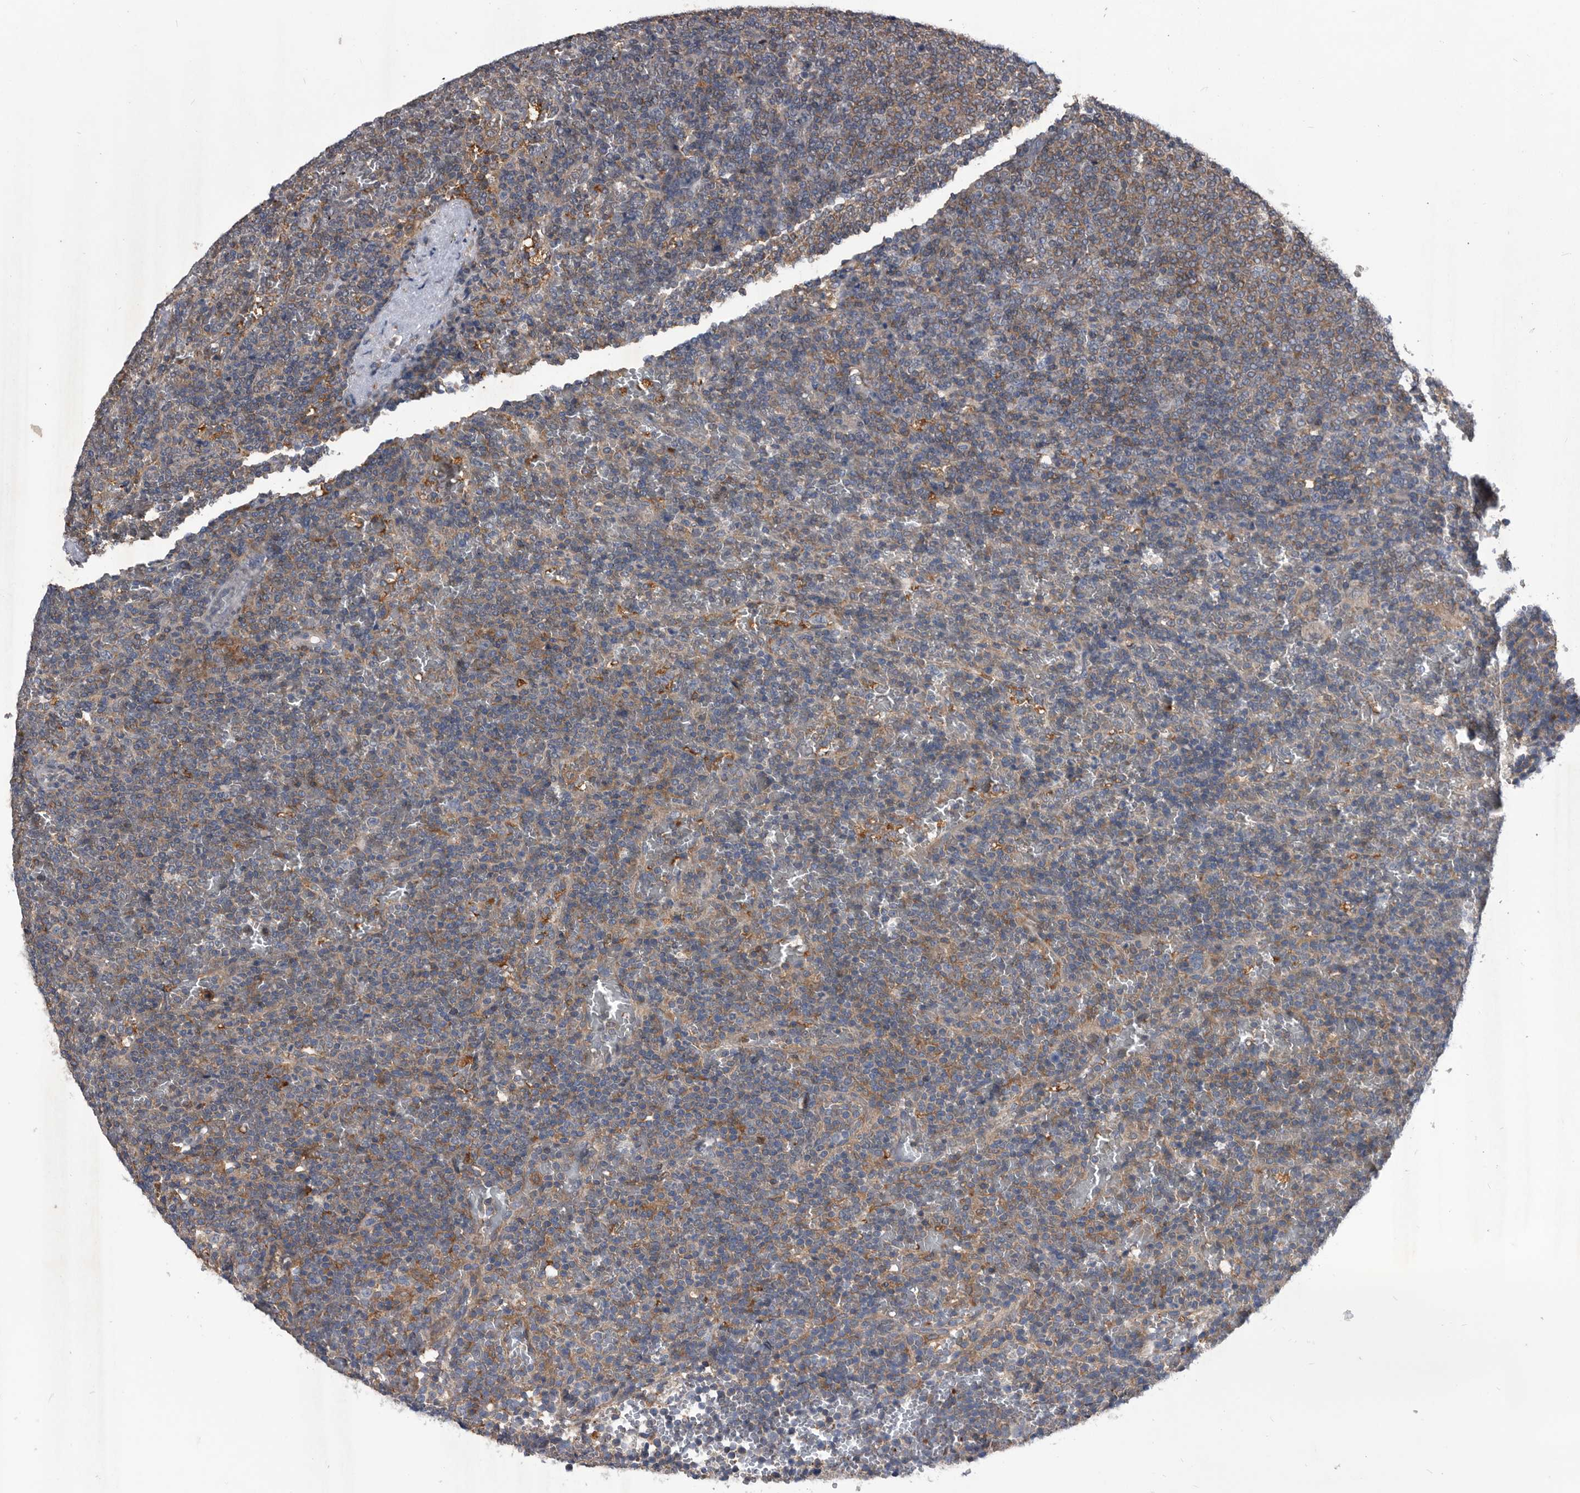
{"staining": {"intensity": "weak", "quantity": "25%-75%", "location": "cytoplasmic/membranous"}, "tissue": "lymphoma", "cell_type": "Tumor cells", "image_type": "cancer", "snomed": [{"axis": "morphology", "description": "Malignant lymphoma, non-Hodgkin's type, Low grade"}, {"axis": "topography", "description": "Spleen"}], "caption": "Lymphoma was stained to show a protein in brown. There is low levels of weak cytoplasmic/membranous positivity in approximately 25%-75% of tumor cells.", "gene": "NRBP1", "patient": {"sex": "female", "age": 77}}